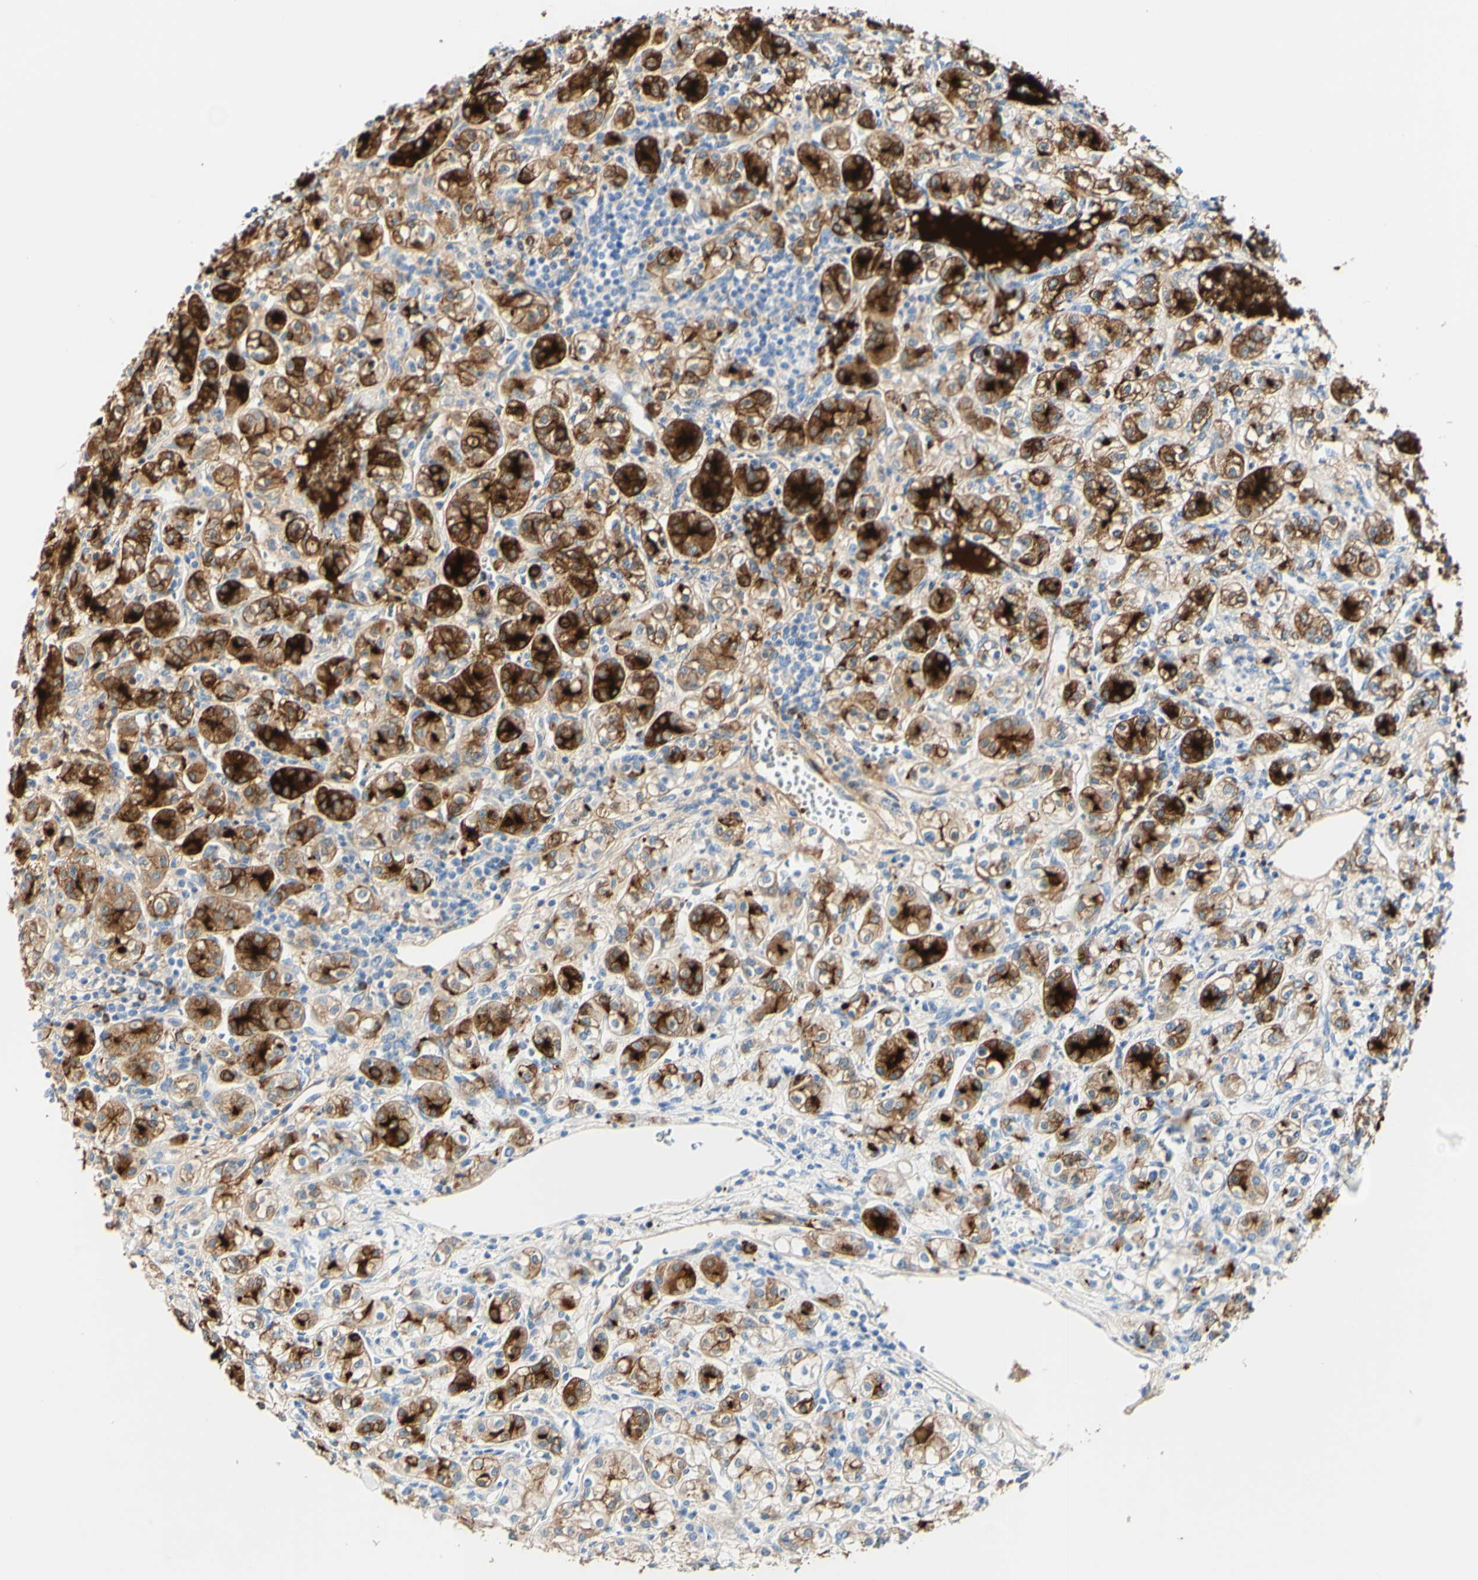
{"staining": {"intensity": "strong", "quantity": ">75%", "location": "cytoplasmic/membranous,nuclear"}, "tissue": "renal cancer", "cell_type": "Tumor cells", "image_type": "cancer", "snomed": [{"axis": "morphology", "description": "Adenocarcinoma, NOS"}, {"axis": "topography", "description": "Kidney"}], "caption": "Protein expression by IHC shows strong cytoplasmic/membranous and nuclear expression in approximately >75% of tumor cells in adenocarcinoma (renal).", "gene": "PIGR", "patient": {"sex": "male", "age": 77}}